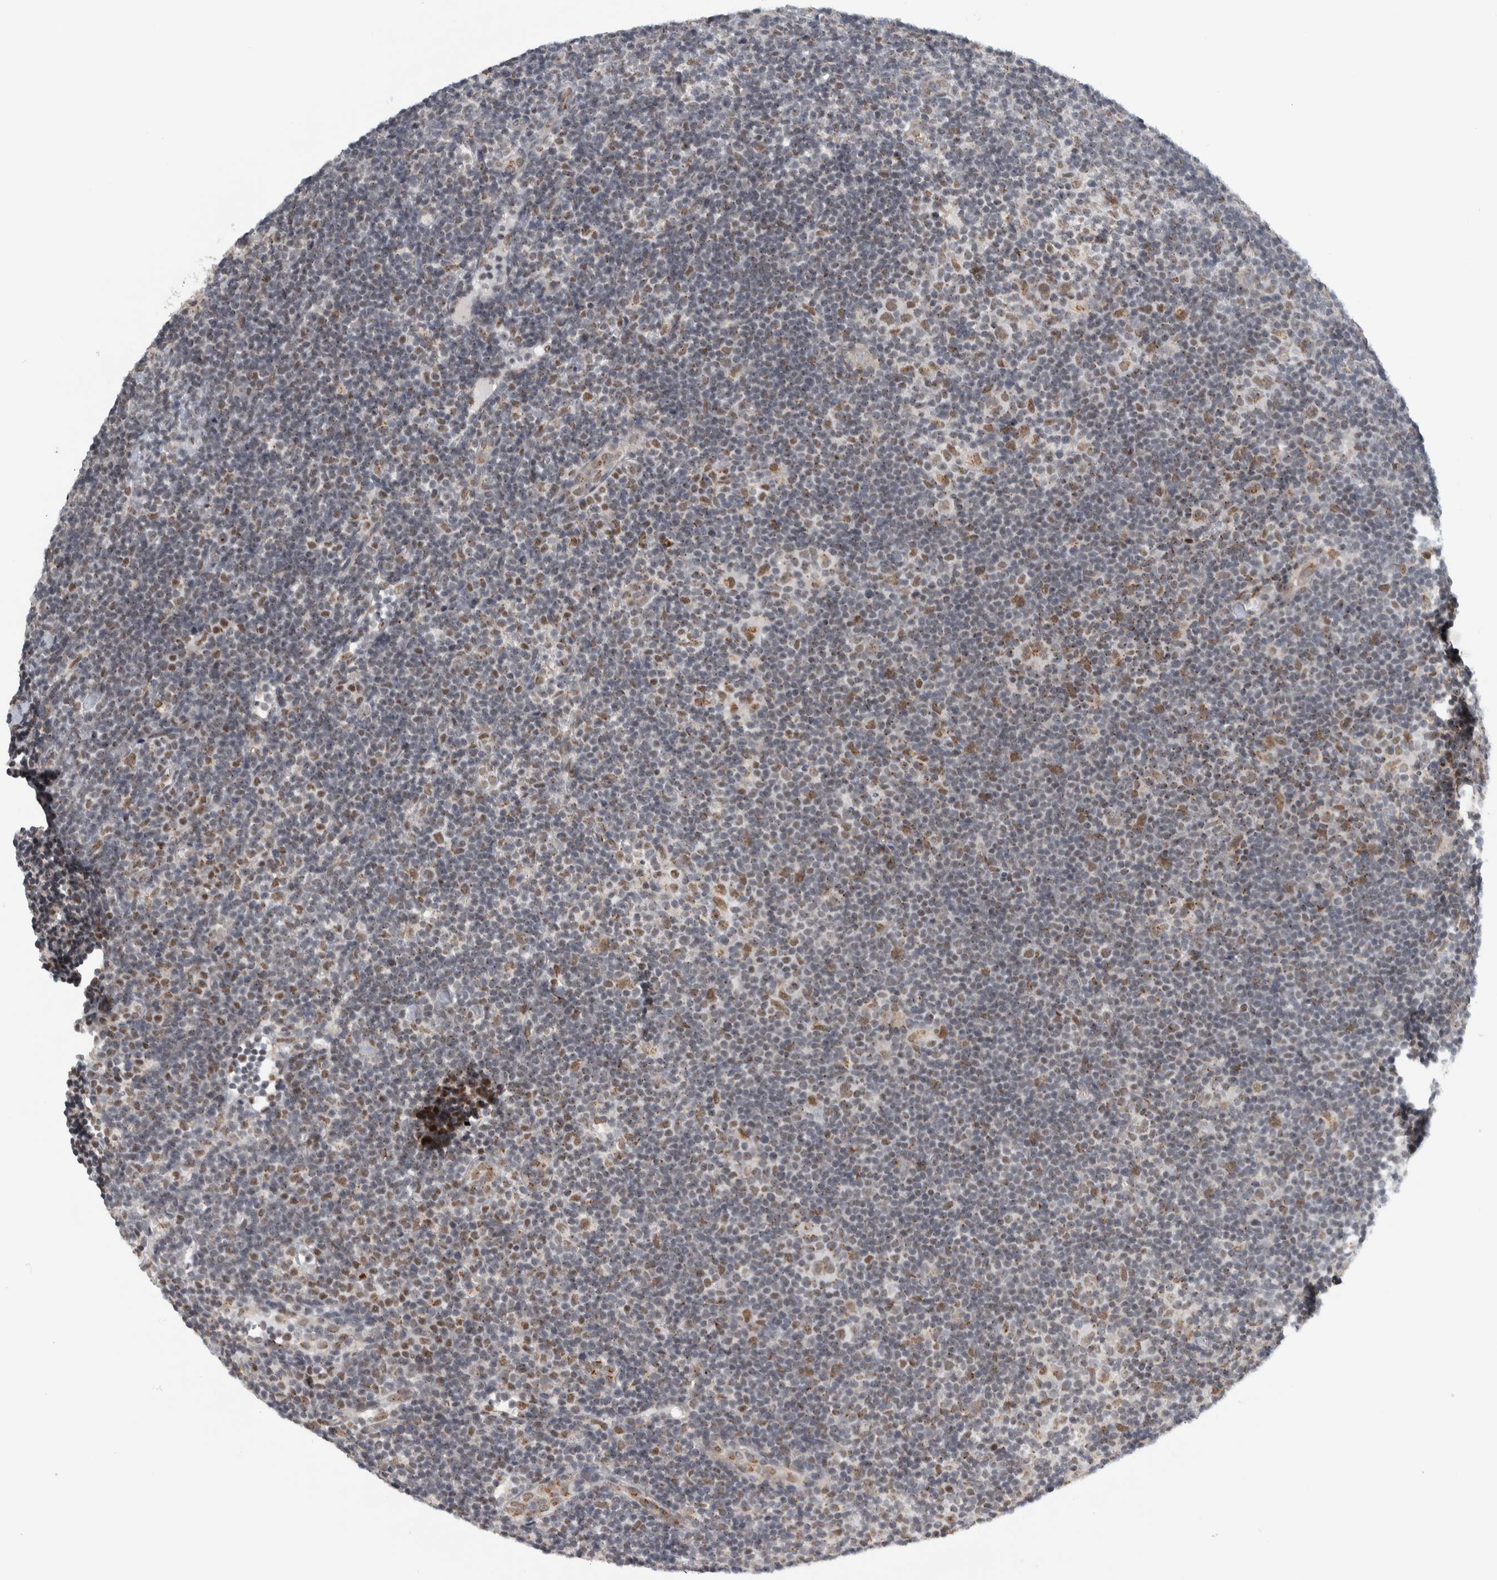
{"staining": {"intensity": "weak", "quantity": ">75%", "location": "cytoplasmic/membranous,nuclear"}, "tissue": "lymphoma", "cell_type": "Tumor cells", "image_type": "cancer", "snomed": [{"axis": "morphology", "description": "Hodgkin's disease, NOS"}, {"axis": "topography", "description": "Lymph node"}], "caption": "Protein expression analysis of human lymphoma reveals weak cytoplasmic/membranous and nuclear positivity in approximately >75% of tumor cells. The staining is performed using DAB brown chromogen to label protein expression. The nuclei are counter-stained blue using hematoxylin.", "gene": "ZMYND8", "patient": {"sex": "female", "age": 57}}